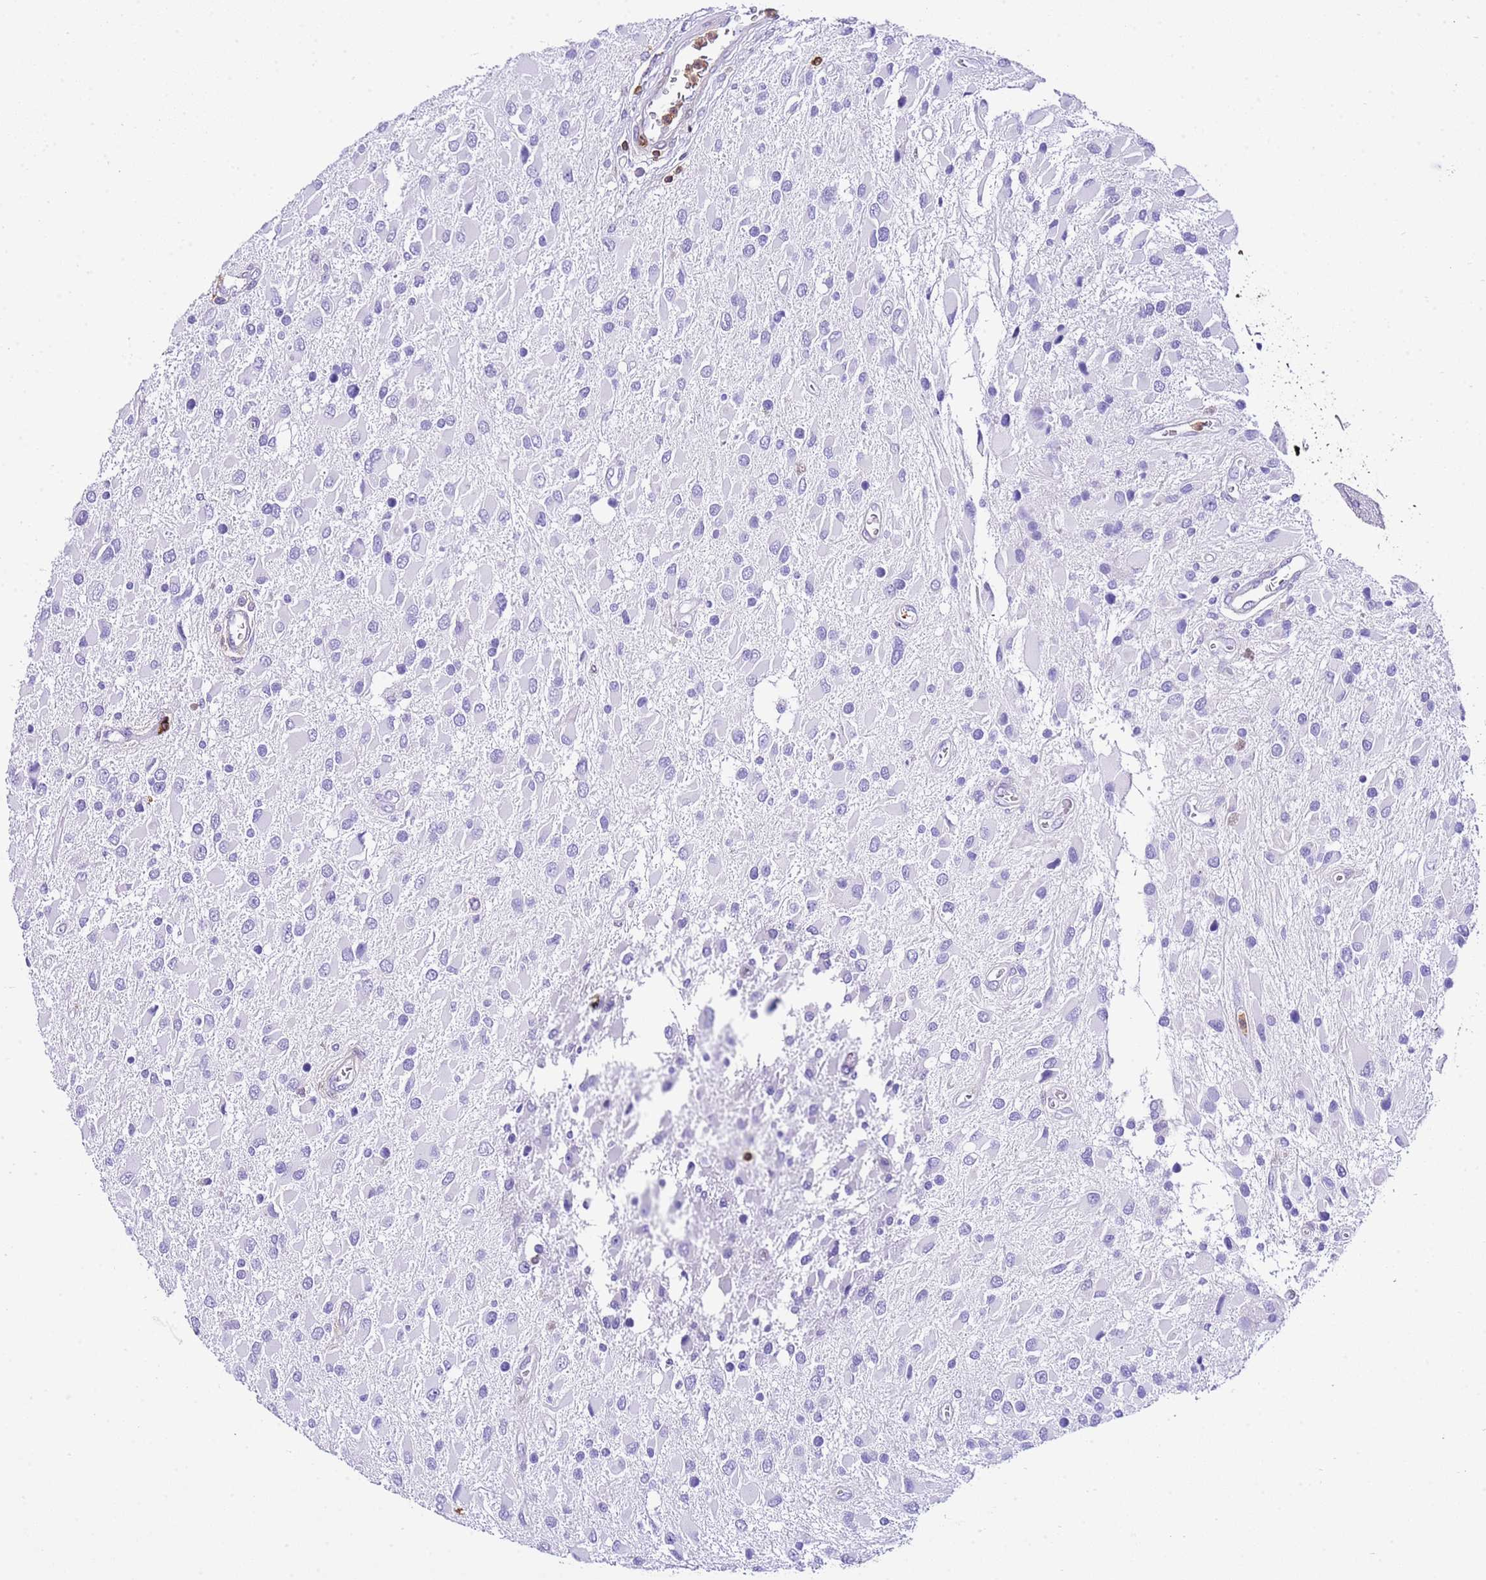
{"staining": {"intensity": "negative", "quantity": "none", "location": "none"}, "tissue": "glioma", "cell_type": "Tumor cells", "image_type": "cancer", "snomed": [{"axis": "morphology", "description": "Glioma, malignant, High grade"}, {"axis": "topography", "description": "Brain"}], "caption": "The photomicrograph shows no staining of tumor cells in high-grade glioma (malignant). Brightfield microscopy of immunohistochemistry stained with DAB (brown) and hematoxylin (blue), captured at high magnification.", "gene": "CNN2", "patient": {"sex": "male", "age": 53}}